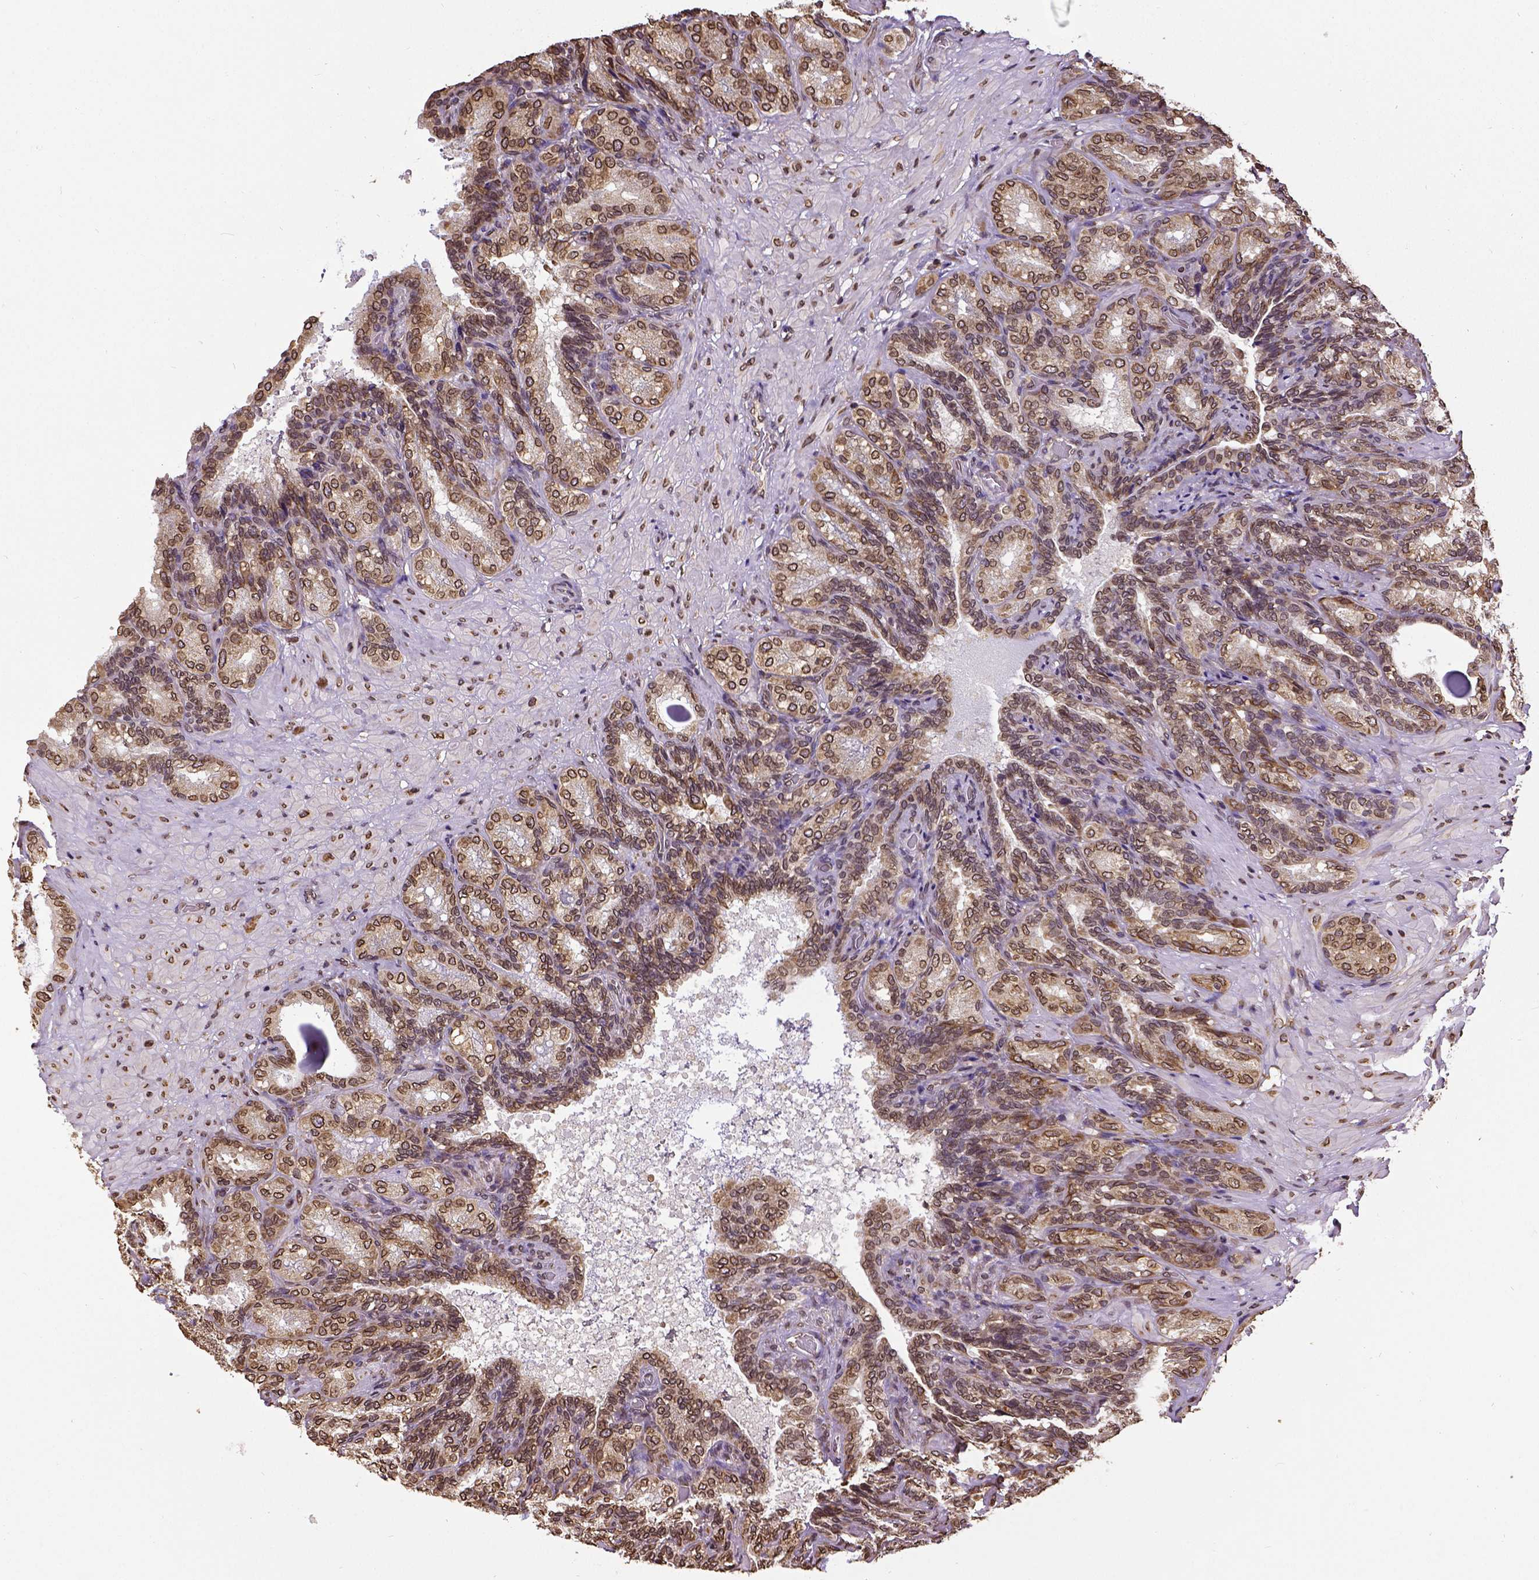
{"staining": {"intensity": "strong", "quantity": ">75%", "location": "cytoplasmic/membranous,nuclear"}, "tissue": "seminal vesicle", "cell_type": "Glandular cells", "image_type": "normal", "snomed": [{"axis": "morphology", "description": "Normal tissue, NOS"}, {"axis": "topography", "description": "Seminal veicle"}], "caption": "Seminal vesicle stained with immunohistochemistry (IHC) shows strong cytoplasmic/membranous,nuclear expression in about >75% of glandular cells. Nuclei are stained in blue.", "gene": "MTDH", "patient": {"sex": "male", "age": 68}}